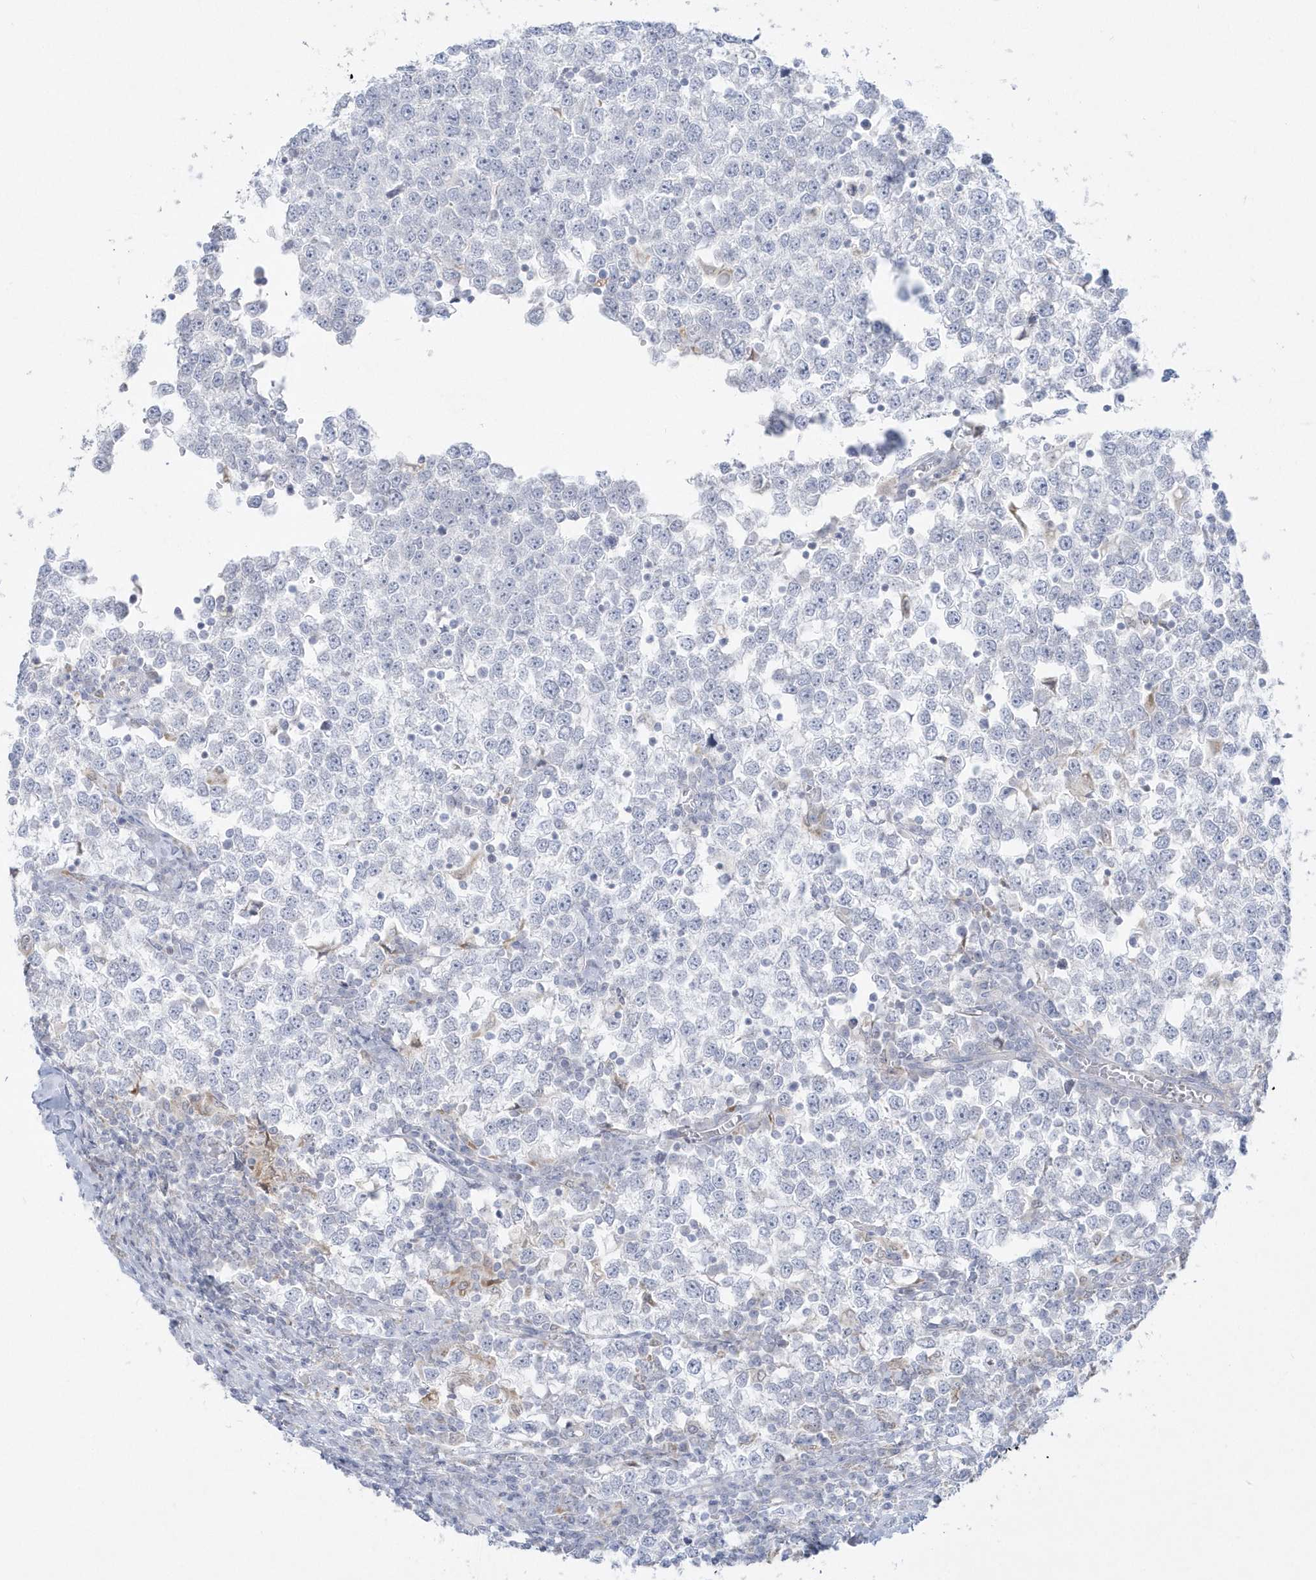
{"staining": {"intensity": "negative", "quantity": "none", "location": "none"}, "tissue": "testis cancer", "cell_type": "Tumor cells", "image_type": "cancer", "snomed": [{"axis": "morphology", "description": "Seminoma, NOS"}, {"axis": "topography", "description": "Testis"}], "caption": "Immunohistochemistry (IHC) photomicrograph of neoplastic tissue: testis cancer stained with DAB (3,3'-diaminobenzidine) displays no significant protein staining in tumor cells.", "gene": "PCBD1", "patient": {"sex": "male", "age": 65}}